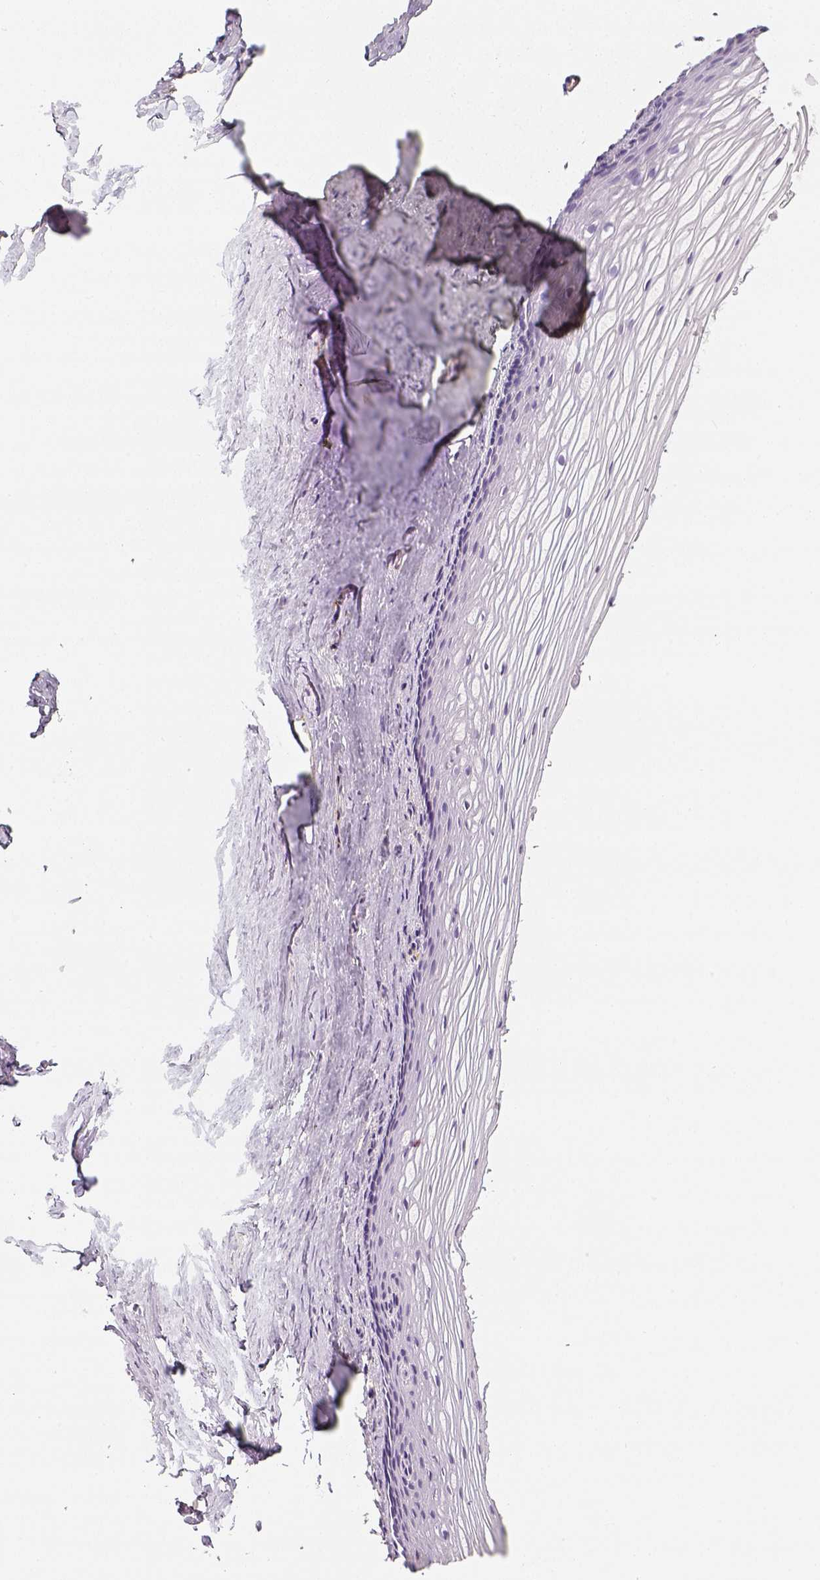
{"staining": {"intensity": "negative", "quantity": "none", "location": "none"}, "tissue": "vagina", "cell_type": "Squamous epithelial cells", "image_type": "normal", "snomed": [{"axis": "morphology", "description": "Normal tissue, NOS"}, {"axis": "topography", "description": "Vagina"}], "caption": "An immunohistochemistry (IHC) photomicrograph of unremarkable vagina is shown. There is no staining in squamous epithelial cells of vagina. Nuclei are stained in blue.", "gene": "THY1", "patient": {"sex": "female", "age": 52}}